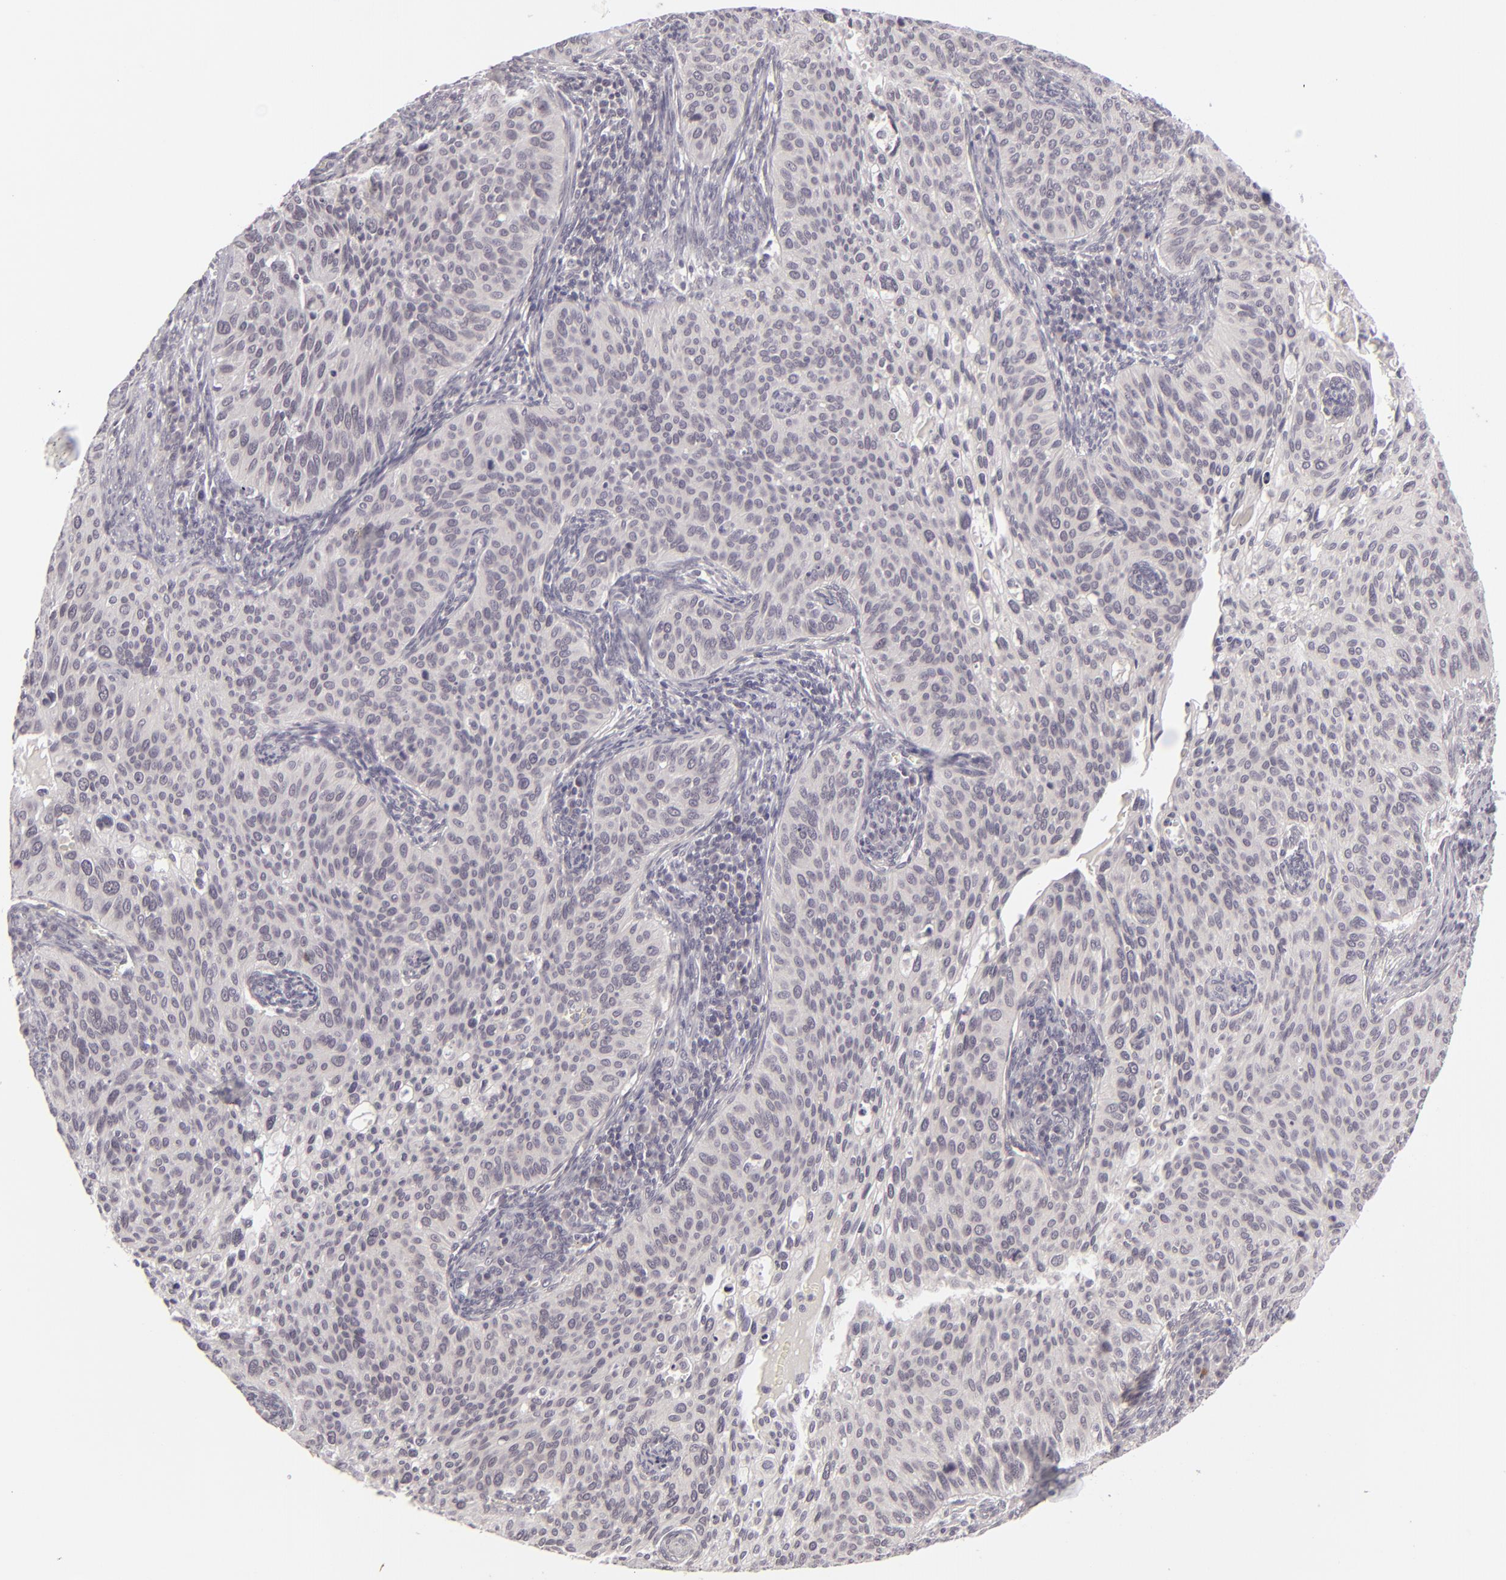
{"staining": {"intensity": "negative", "quantity": "none", "location": "none"}, "tissue": "cervical cancer", "cell_type": "Tumor cells", "image_type": "cancer", "snomed": [{"axis": "morphology", "description": "Adenocarcinoma, NOS"}, {"axis": "topography", "description": "Cervix"}], "caption": "There is no significant staining in tumor cells of adenocarcinoma (cervical).", "gene": "DLG3", "patient": {"sex": "female", "age": 29}}